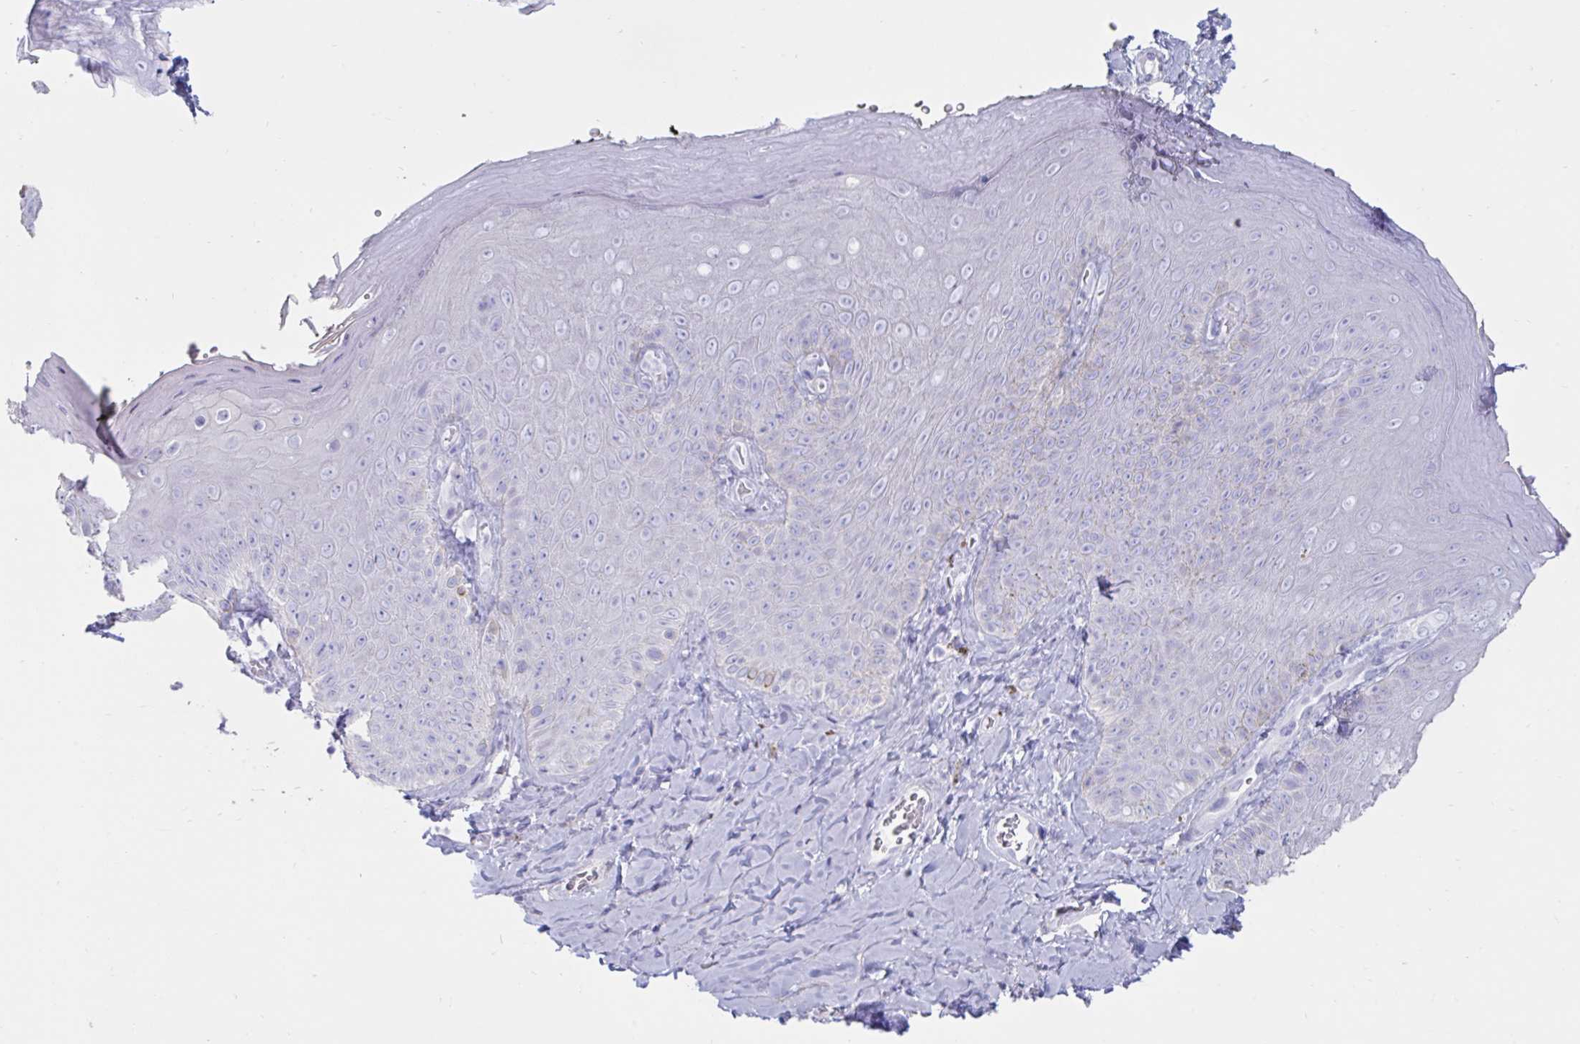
{"staining": {"intensity": "negative", "quantity": "none", "location": "none"}, "tissue": "skin", "cell_type": "Epidermal cells", "image_type": "normal", "snomed": [{"axis": "morphology", "description": "Normal tissue, NOS"}, {"axis": "topography", "description": "Anal"}, {"axis": "topography", "description": "Peripheral nerve tissue"}], "caption": "DAB (3,3'-diaminobenzidine) immunohistochemical staining of normal human skin displays no significant staining in epidermal cells. (Immunohistochemistry, brightfield microscopy, high magnification).", "gene": "TNNC1", "patient": {"sex": "male", "age": 53}}